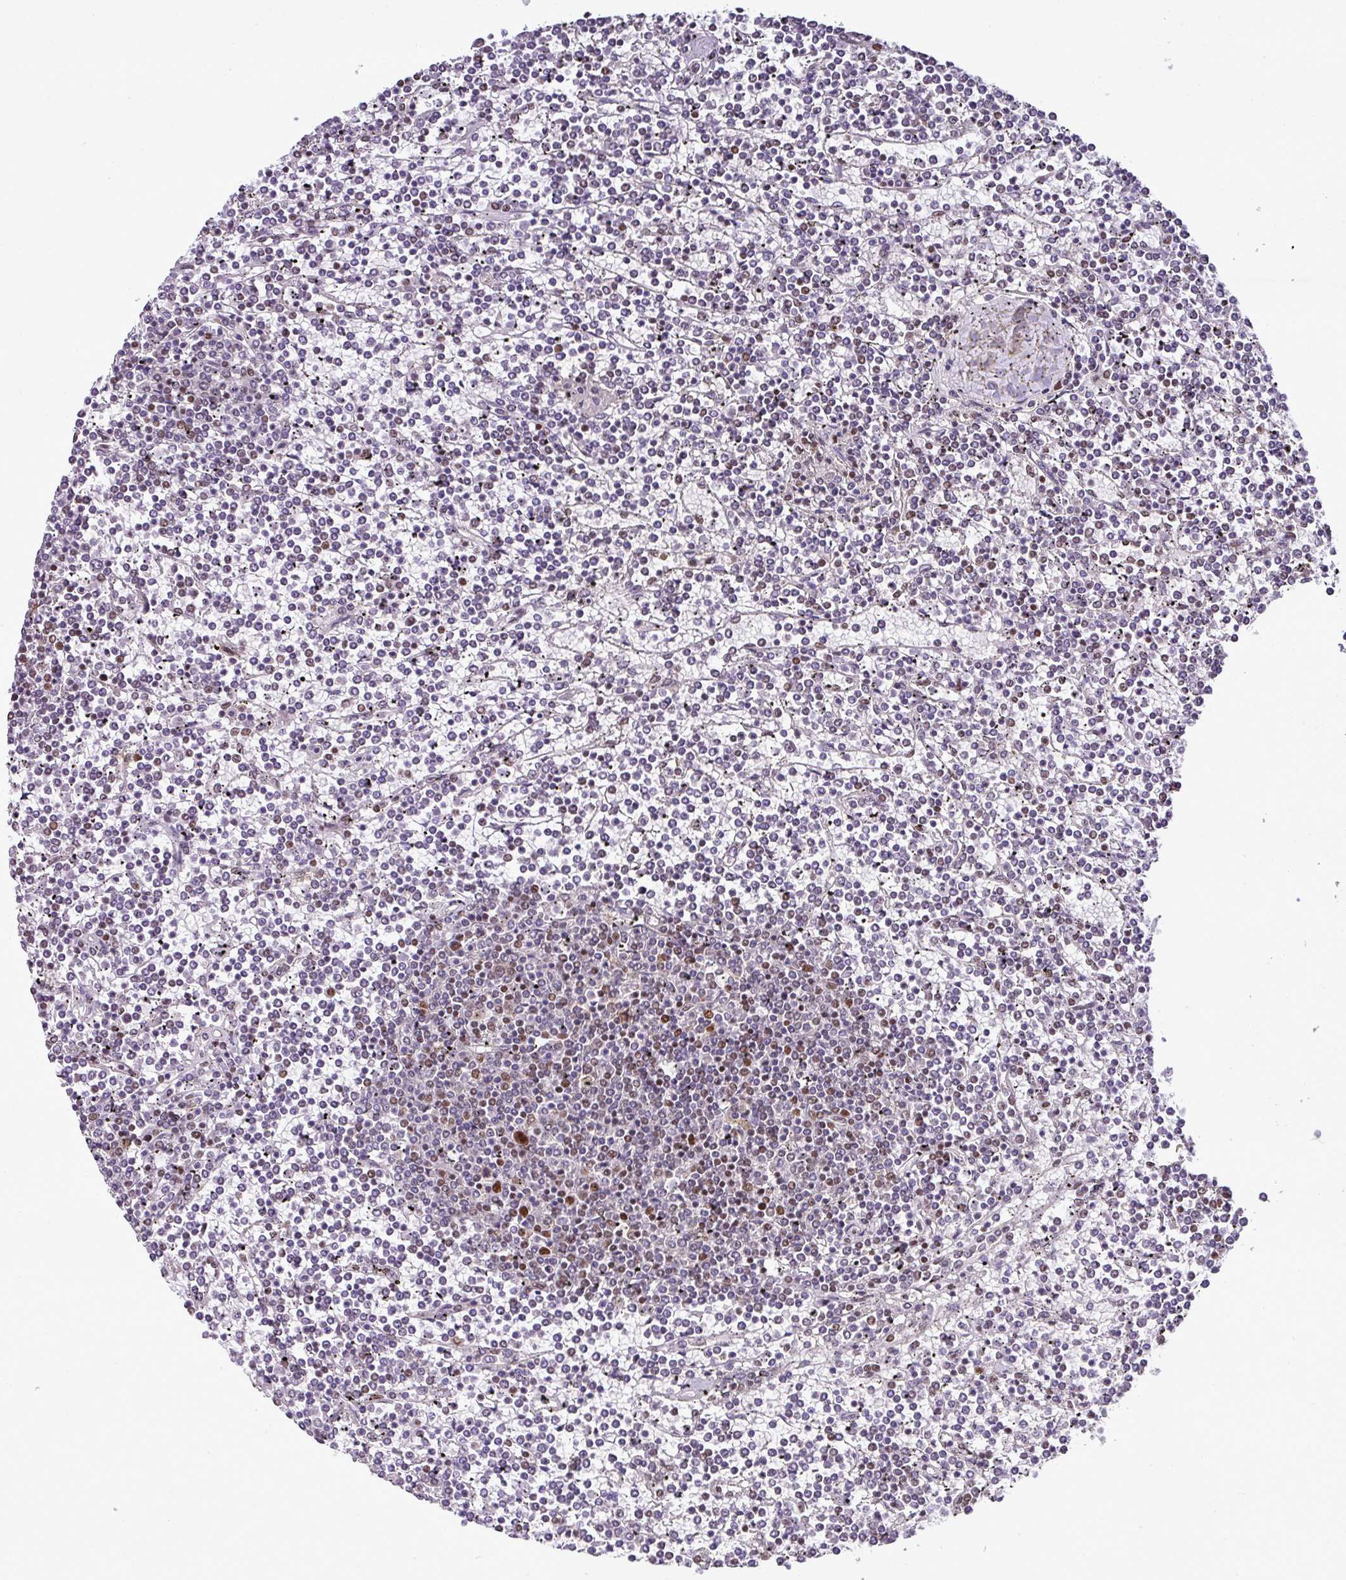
{"staining": {"intensity": "moderate", "quantity": "25%-75%", "location": "nuclear"}, "tissue": "lymphoma", "cell_type": "Tumor cells", "image_type": "cancer", "snomed": [{"axis": "morphology", "description": "Malignant lymphoma, non-Hodgkin's type, Low grade"}, {"axis": "topography", "description": "Spleen"}], "caption": "Immunohistochemistry of lymphoma exhibits medium levels of moderate nuclear expression in about 25%-75% of tumor cells.", "gene": "PGAP4", "patient": {"sex": "female", "age": 19}}